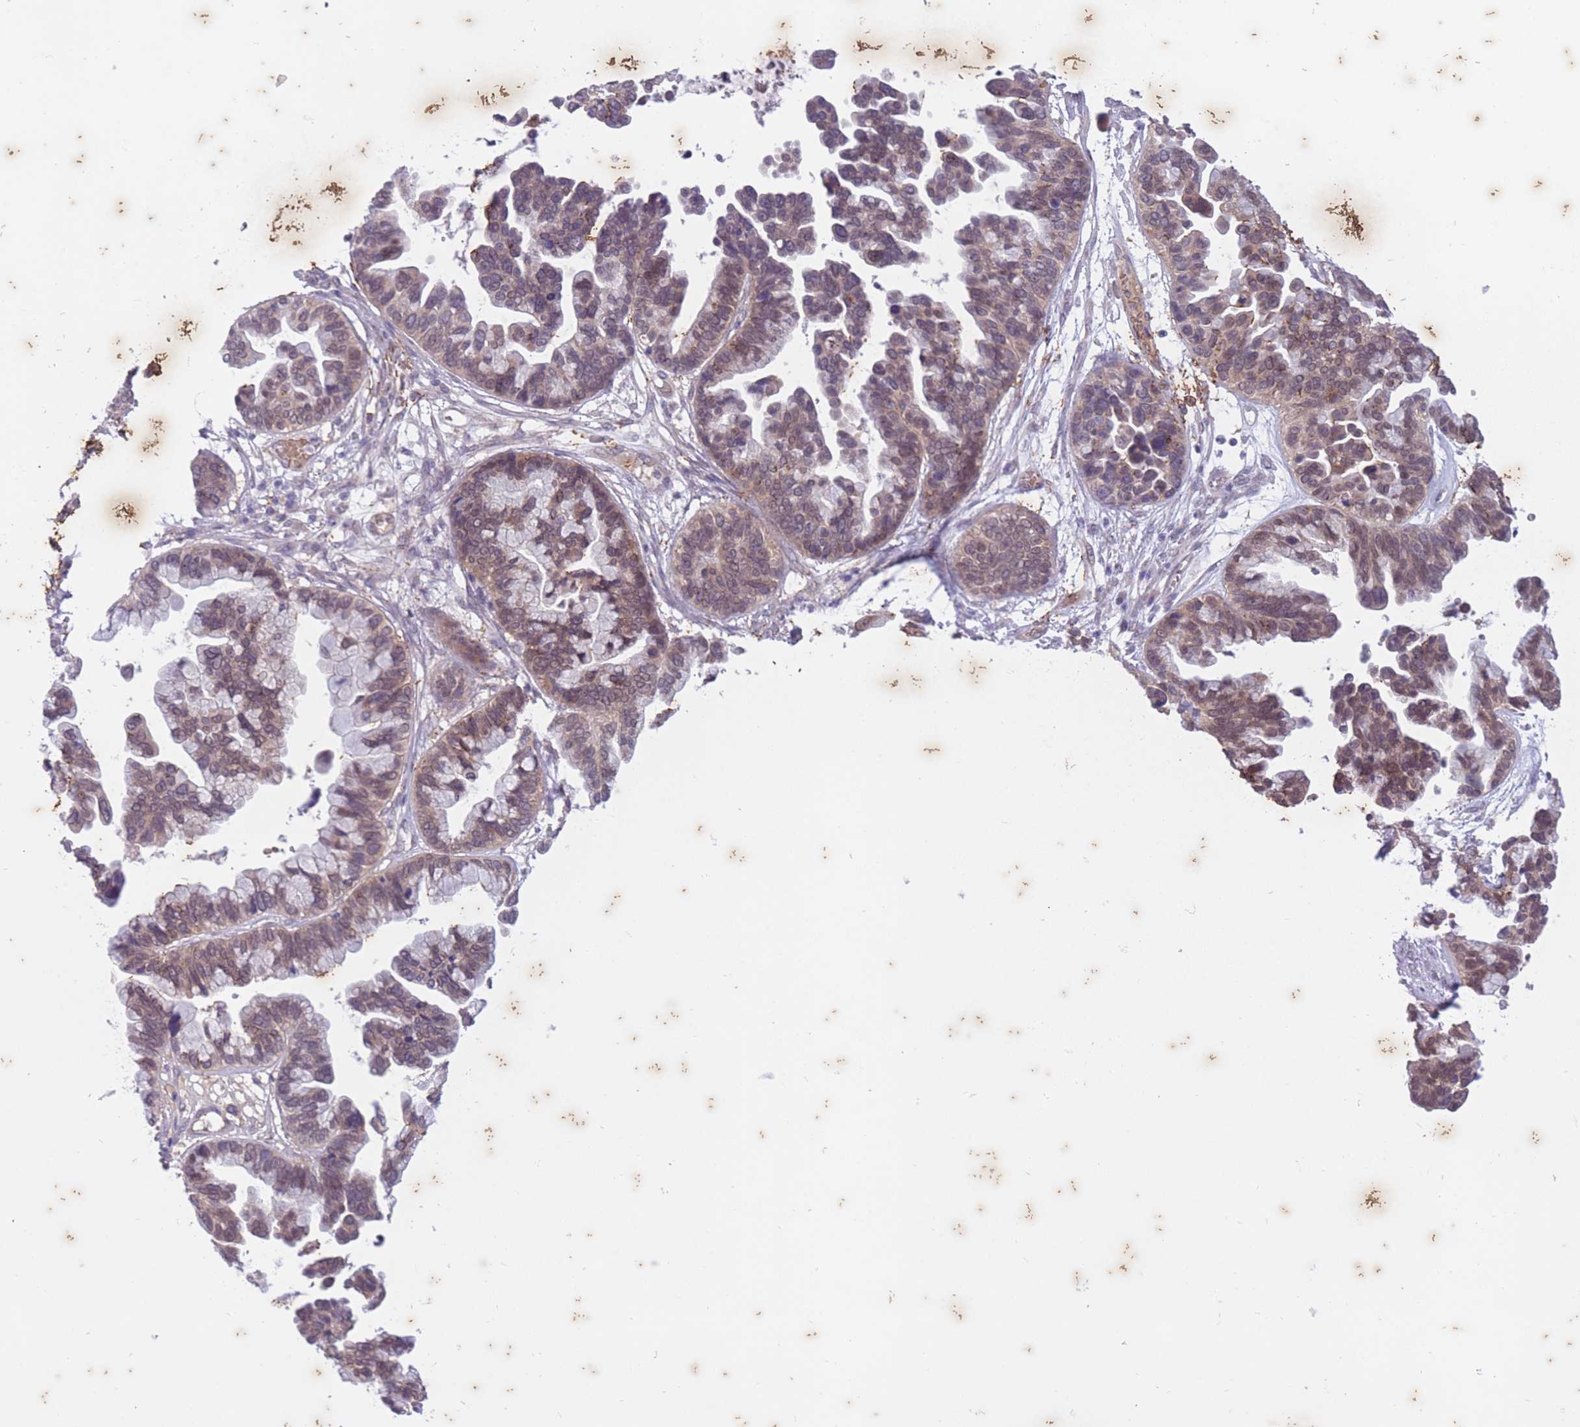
{"staining": {"intensity": "moderate", "quantity": ">75%", "location": "cytoplasmic/membranous,nuclear"}, "tissue": "ovarian cancer", "cell_type": "Tumor cells", "image_type": "cancer", "snomed": [{"axis": "morphology", "description": "Cystadenocarcinoma, serous, NOS"}, {"axis": "topography", "description": "Ovary"}], "caption": "A brown stain labels moderate cytoplasmic/membranous and nuclear expression of a protein in ovarian cancer (serous cystadenocarcinoma) tumor cells.", "gene": "ARPIN", "patient": {"sex": "female", "age": 56}}